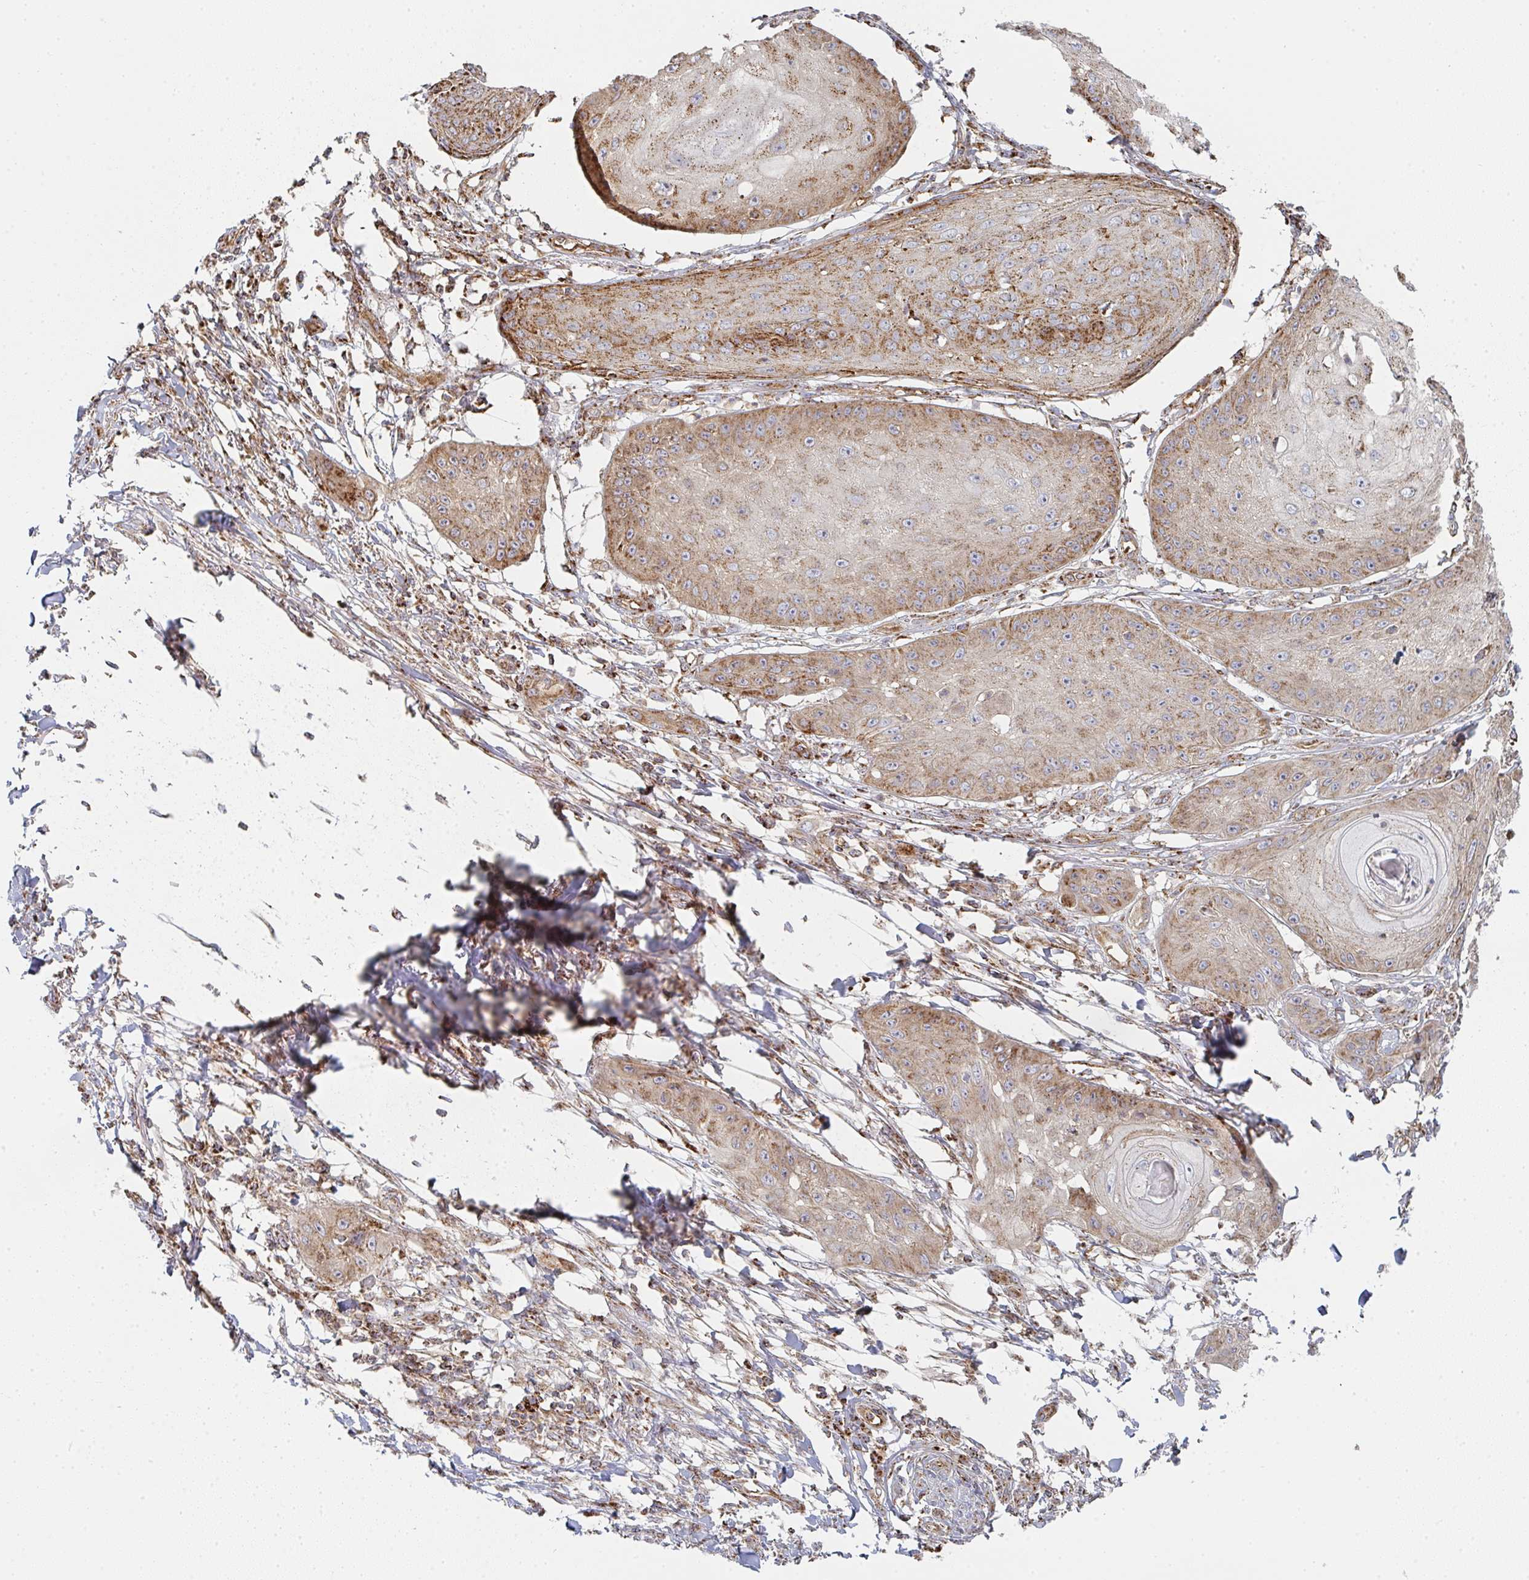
{"staining": {"intensity": "moderate", "quantity": ">75%", "location": "cytoplasmic/membranous"}, "tissue": "skin cancer", "cell_type": "Tumor cells", "image_type": "cancer", "snomed": [{"axis": "morphology", "description": "Squamous cell carcinoma, NOS"}, {"axis": "topography", "description": "Skin"}], "caption": "The immunohistochemical stain shows moderate cytoplasmic/membranous positivity in tumor cells of skin cancer (squamous cell carcinoma) tissue. The staining was performed using DAB (3,3'-diaminobenzidine) to visualize the protein expression in brown, while the nuclei were stained in blue with hematoxylin (Magnification: 20x).", "gene": "ZNF526", "patient": {"sex": "male", "age": 70}}